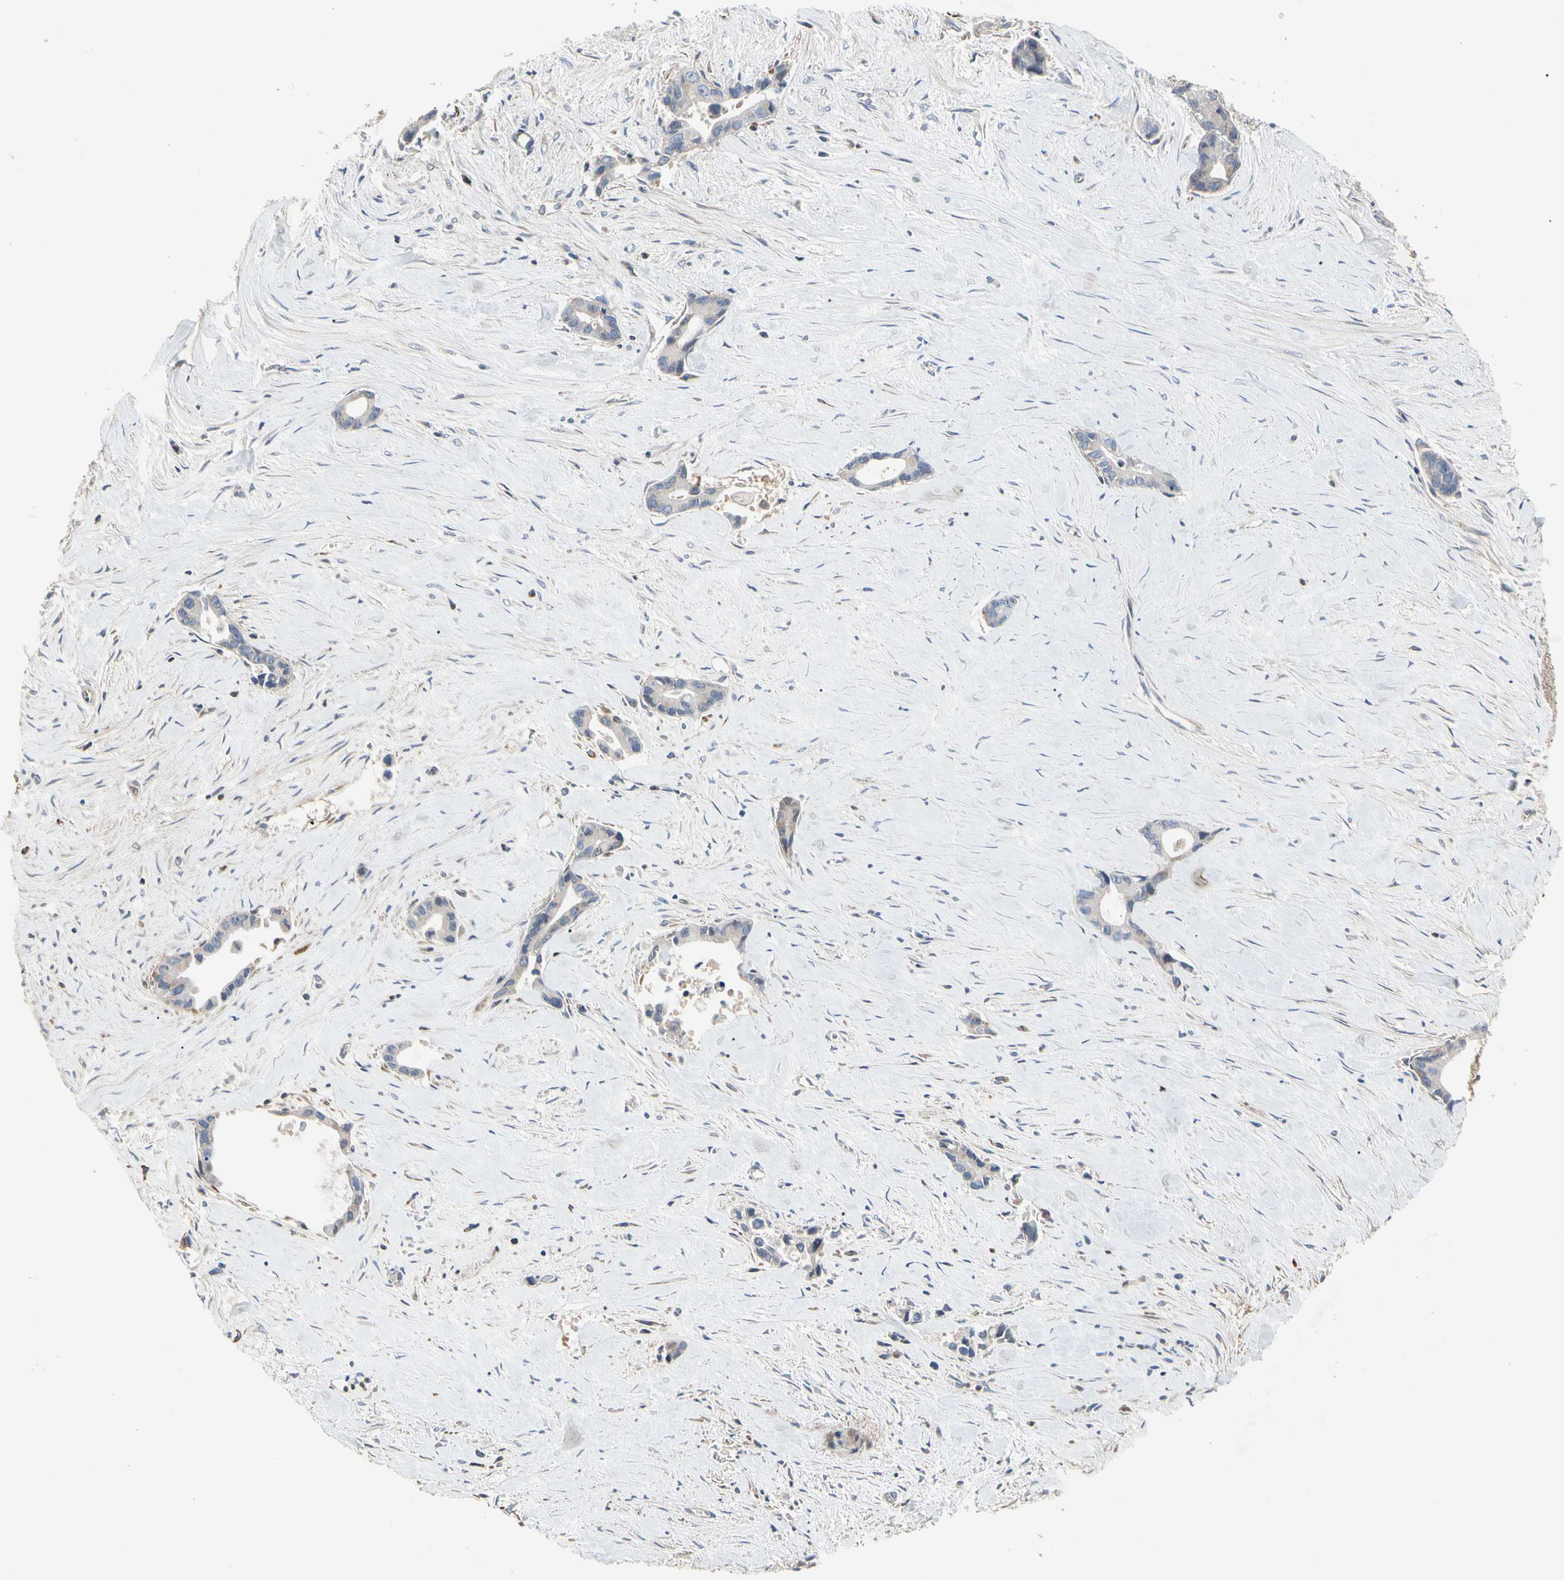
{"staining": {"intensity": "negative", "quantity": "none", "location": "none"}, "tissue": "liver cancer", "cell_type": "Tumor cells", "image_type": "cancer", "snomed": [{"axis": "morphology", "description": "Cholangiocarcinoma"}, {"axis": "topography", "description": "Liver"}], "caption": "Micrograph shows no significant protein staining in tumor cells of liver cancer (cholangiocarcinoma). (Stains: DAB immunohistochemistry with hematoxylin counter stain, Microscopy: brightfield microscopy at high magnification).", "gene": "CRTAC1", "patient": {"sex": "female", "age": 55}}